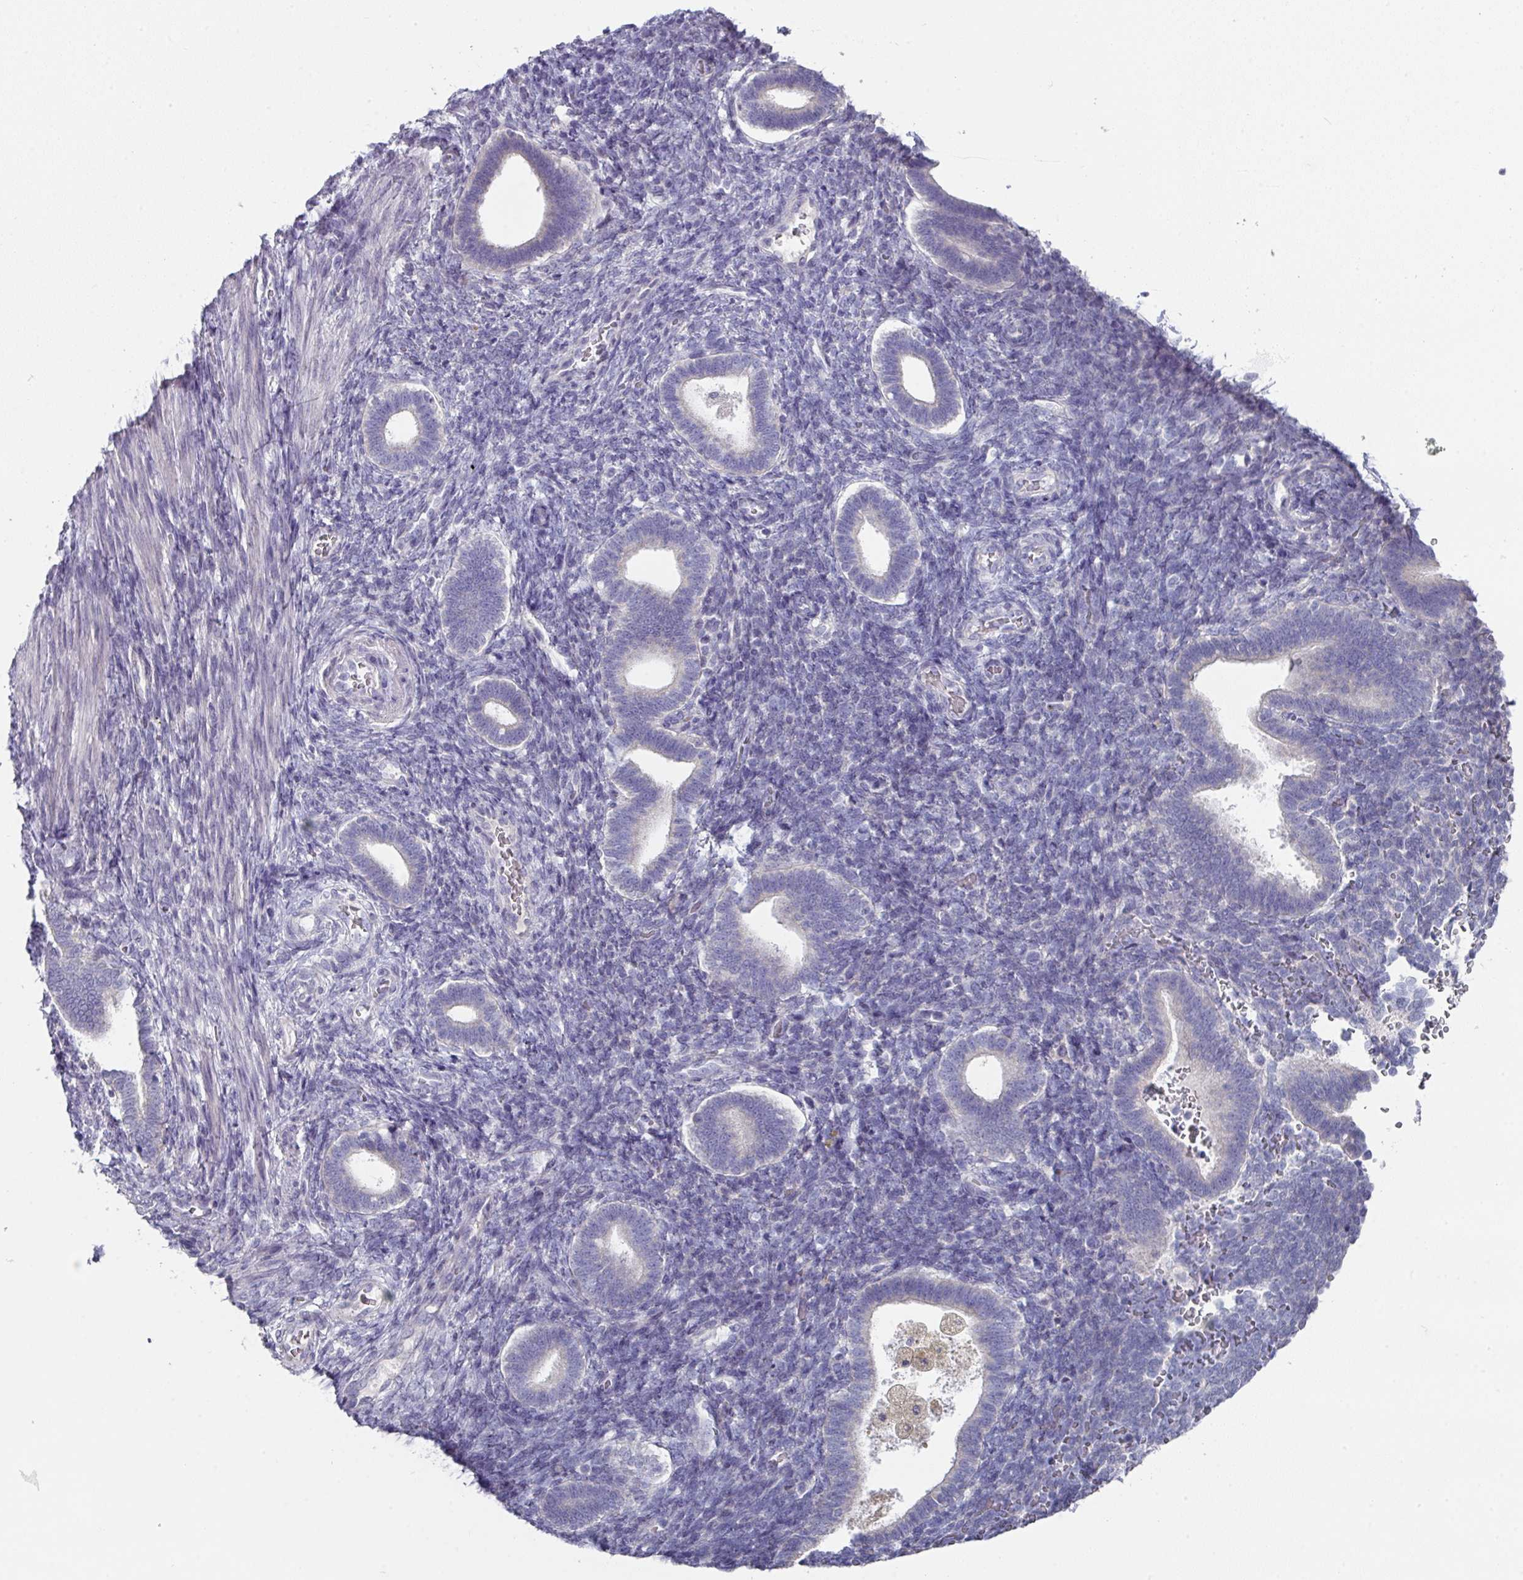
{"staining": {"intensity": "negative", "quantity": "none", "location": "none"}, "tissue": "endometrium", "cell_type": "Cells in endometrial stroma", "image_type": "normal", "snomed": [{"axis": "morphology", "description": "Normal tissue, NOS"}, {"axis": "topography", "description": "Endometrium"}], "caption": "Immunohistochemical staining of benign endometrium reveals no significant staining in cells in endometrial stroma.", "gene": "DEFB115", "patient": {"sex": "female", "age": 34}}